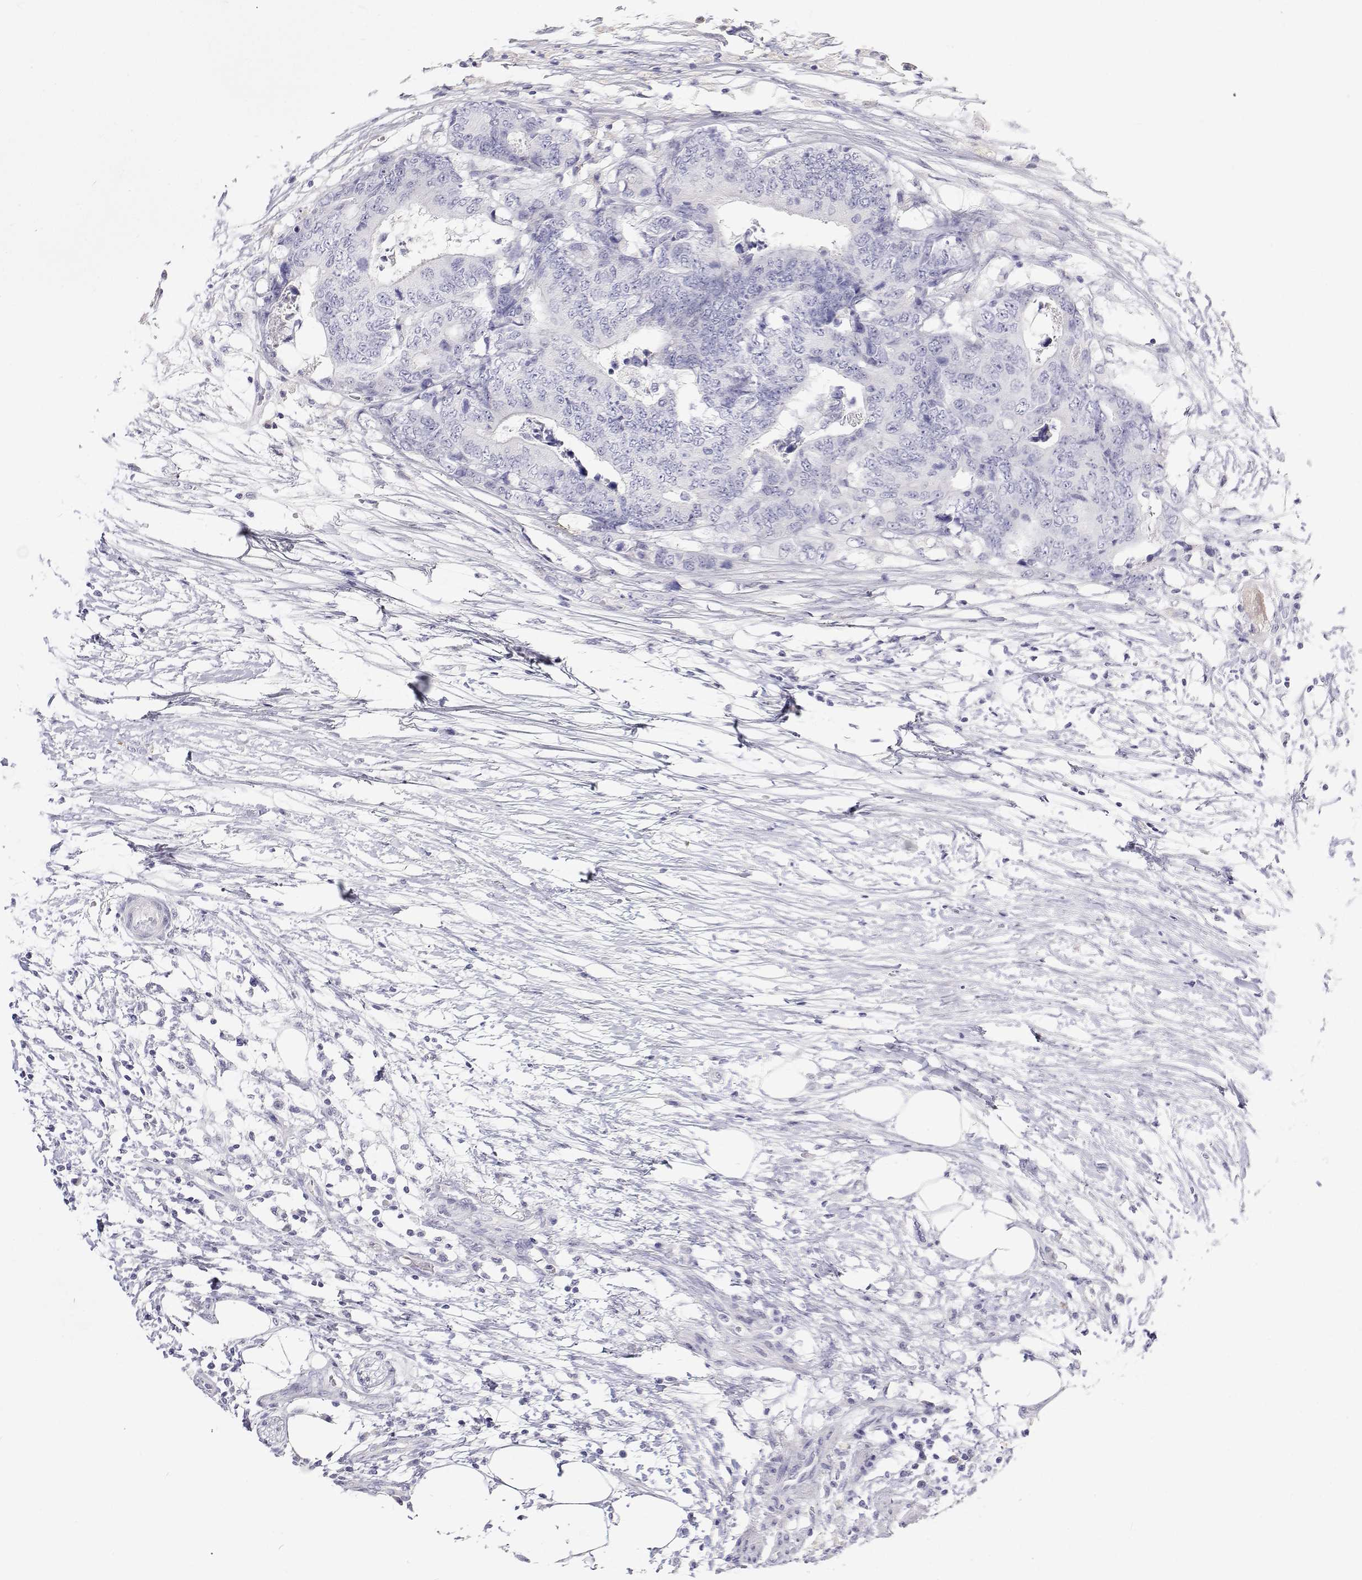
{"staining": {"intensity": "negative", "quantity": "none", "location": "none"}, "tissue": "colorectal cancer", "cell_type": "Tumor cells", "image_type": "cancer", "snomed": [{"axis": "morphology", "description": "Adenocarcinoma, NOS"}, {"axis": "topography", "description": "Colon"}], "caption": "An image of human adenocarcinoma (colorectal) is negative for staining in tumor cells.", "gene": "NCR2", "patient": {"sex": "female", "age": 48}}